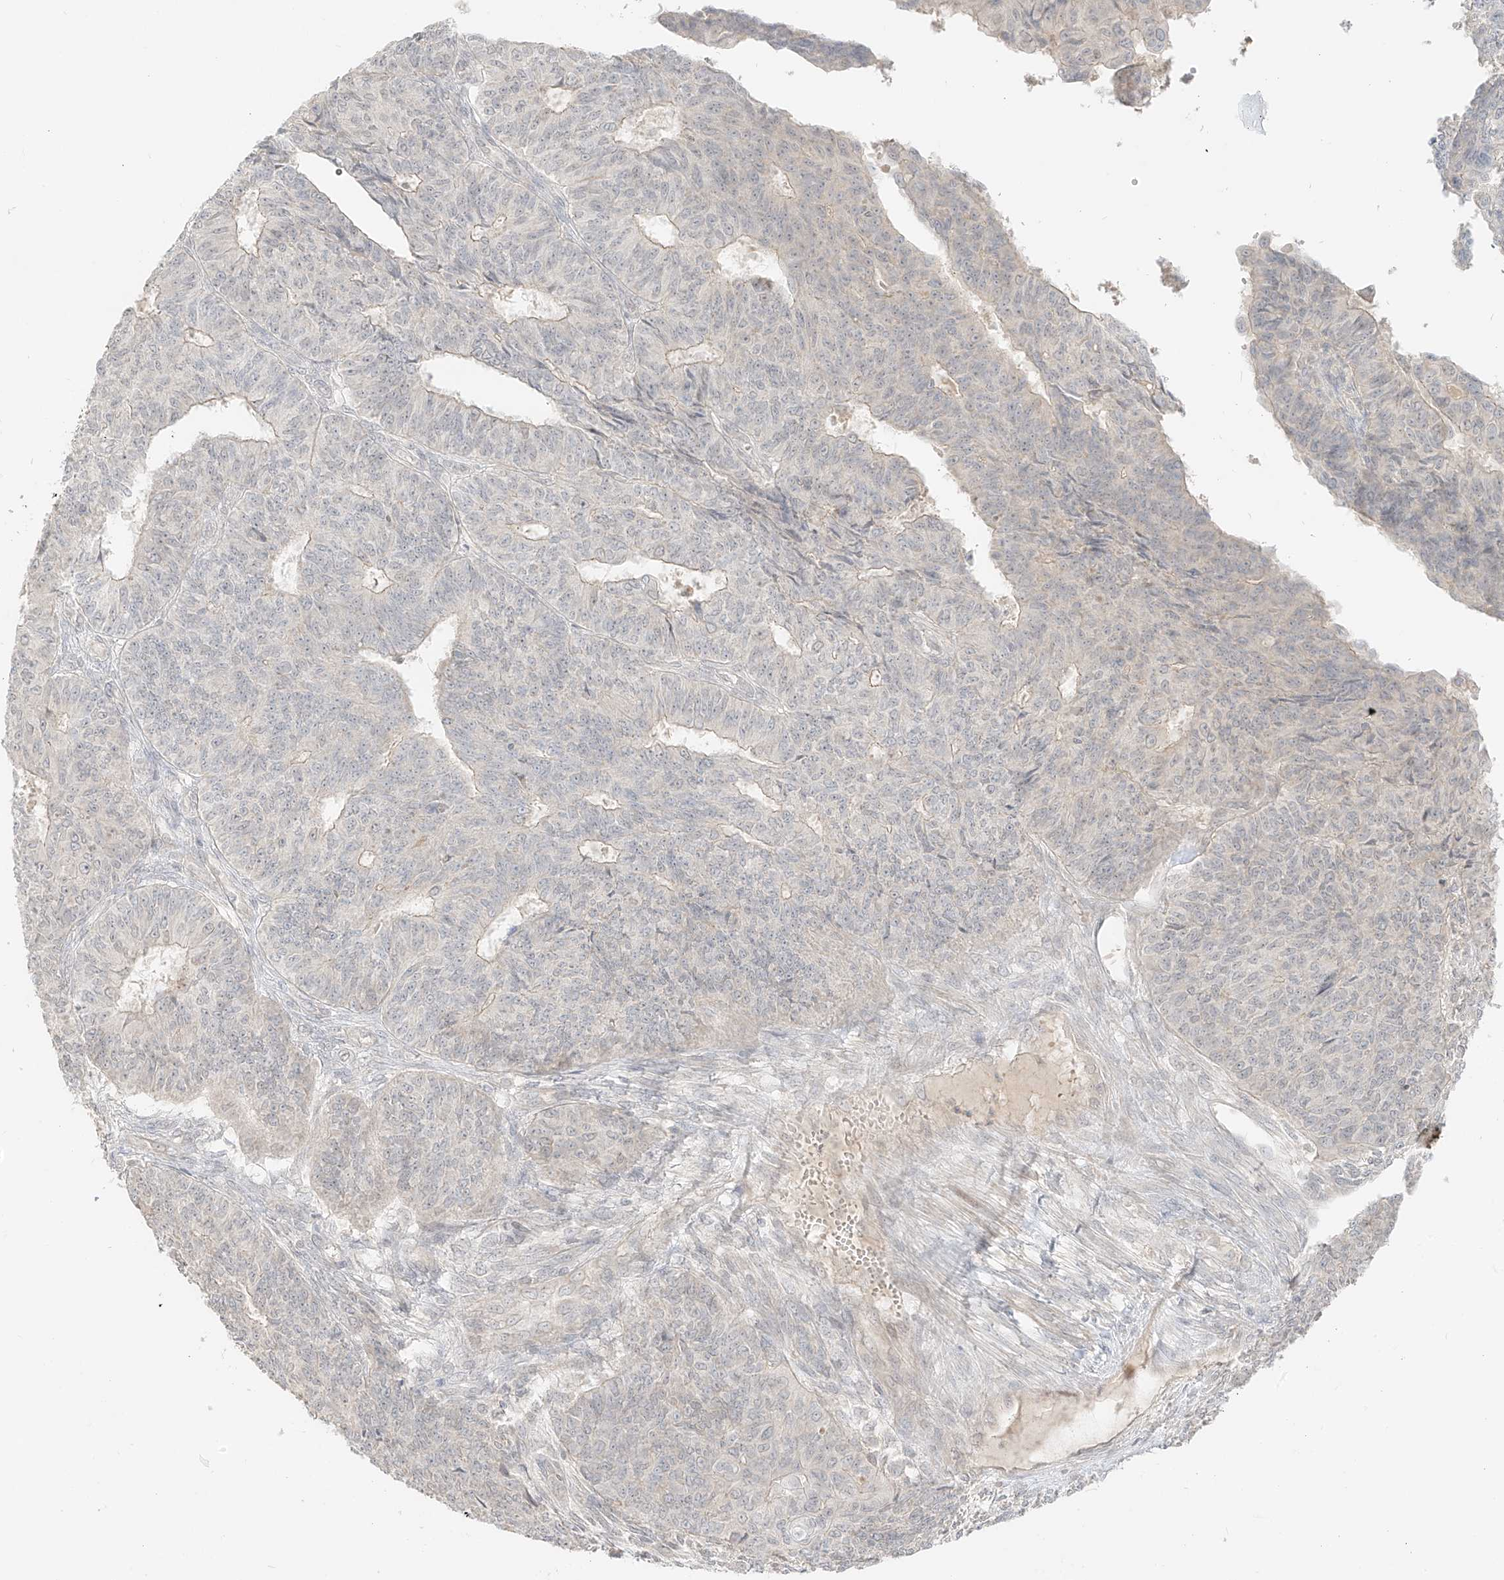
{"staining": {"intensity": "negative", "quantity": "none", "location": "none"}, "tissue": "endometrial cancer", "cell_type": "Tumor cells", "image_type": "cancer", "snomed": [{"axis": "morphology", "description": "Adenocarcinoma, NOS"}, {"axis": "topography", "description": "Endometrium"}], "caption": "Immunohistochemistry (IHC) histopathology image of neoplastic tissue: human endometrial cancer stained with DAB displays no significant protein staining in tumor cells.", "gene": "LIPT1", "patient": {"sex": "female", "age": 32}}